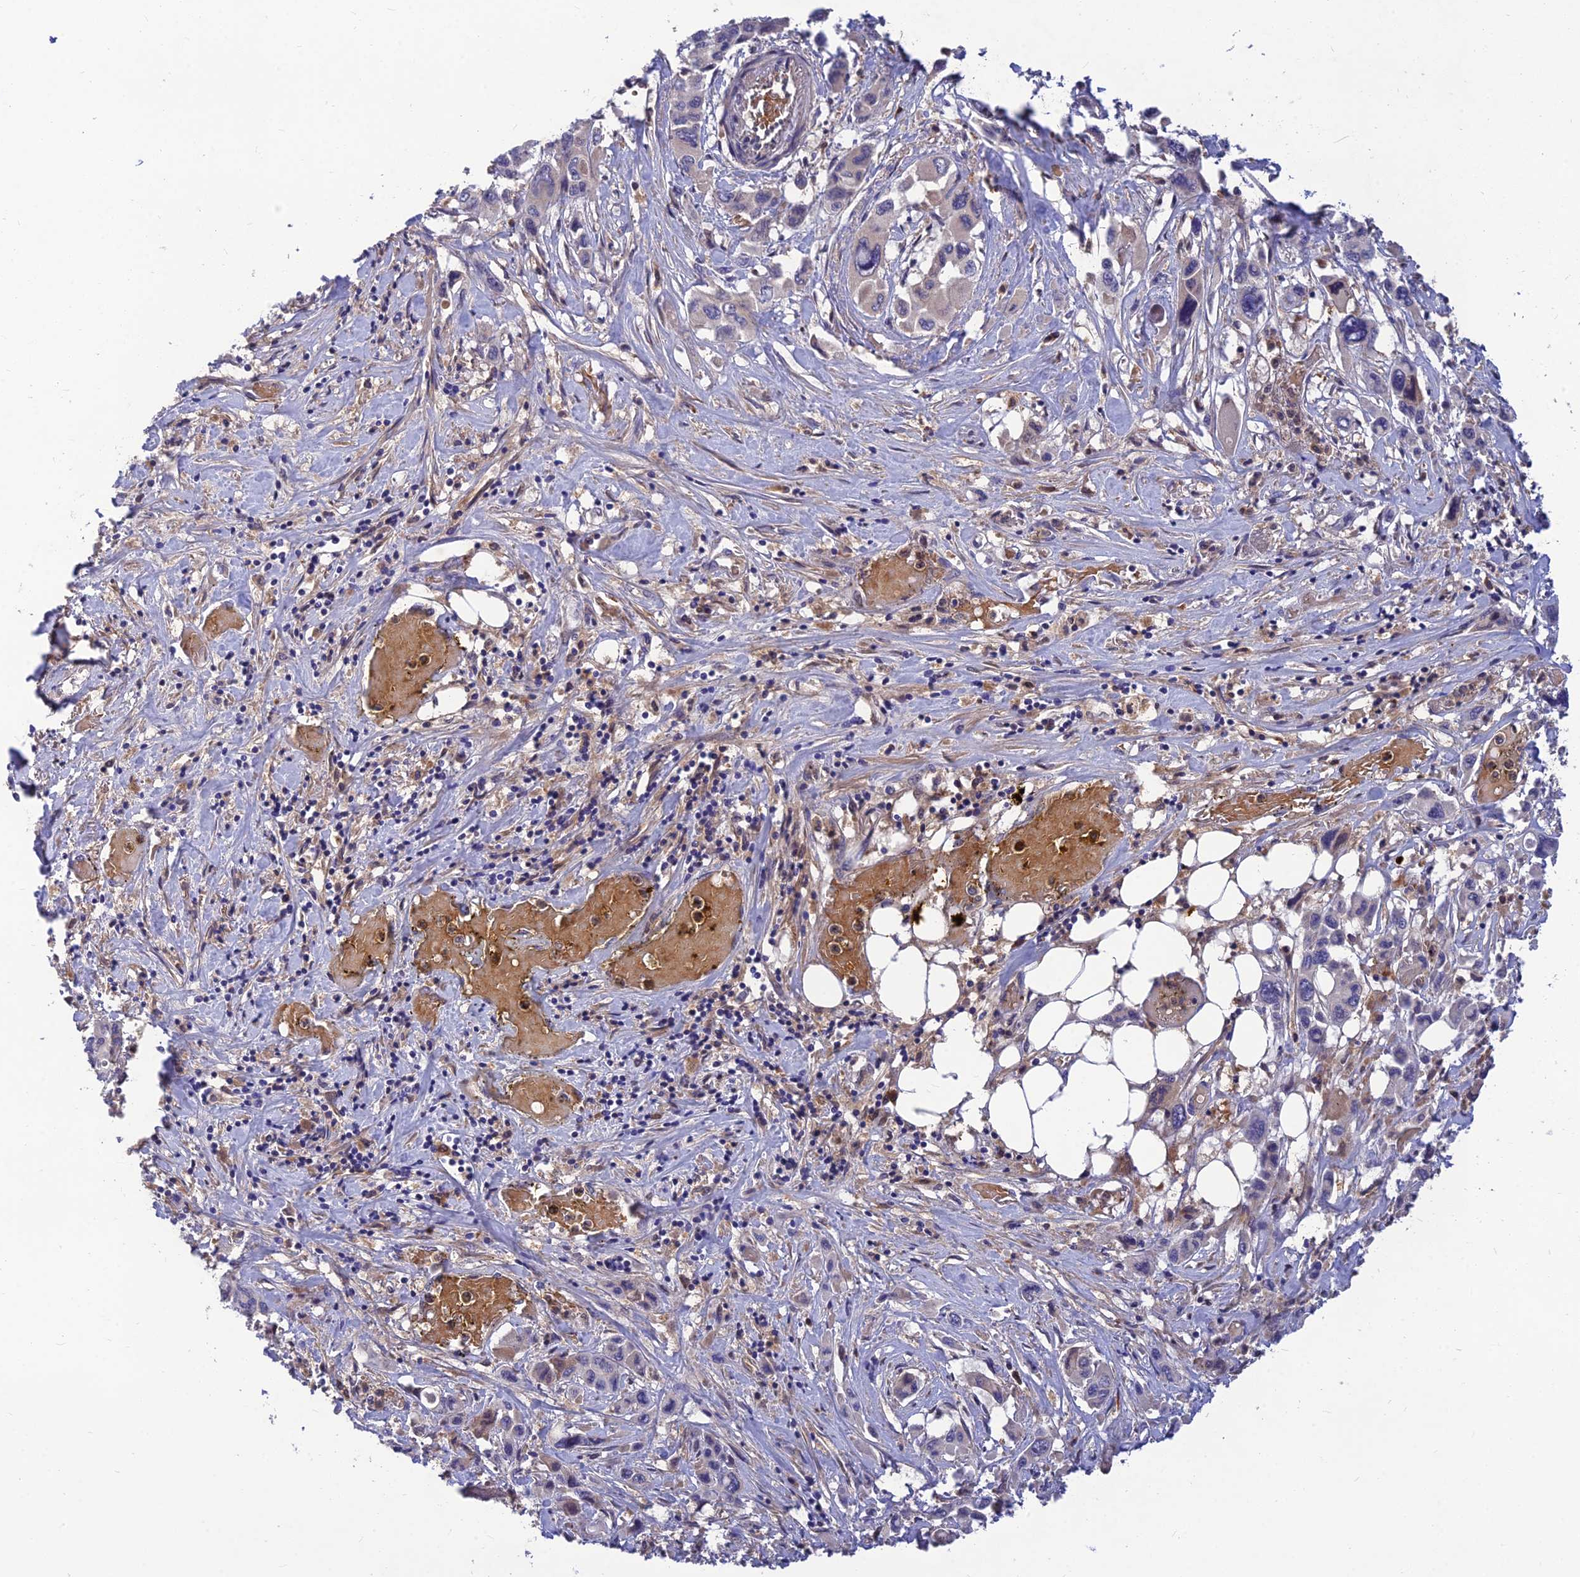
{"staining": {"intensity": "negative", "quantity": "none", "location": "none"}, "tissue": "pancreatic cancer", "cell_type": "Tumor cells", "image_type": "cancer", "snomed": [{"axis": "morphology", "description": "Adenocarcinoma, NOS"}, {"axis": "topography", "description": "Pancreas"}], "caption": "High power microscopy micrograph of an immunohistochemistry (IHC) image of pancreatic cancer (adenocarcinoma), revealing no significant expression in tumor cells.", "gene": "FAM151B", "patient": {"sex": "male", "age": 92}}